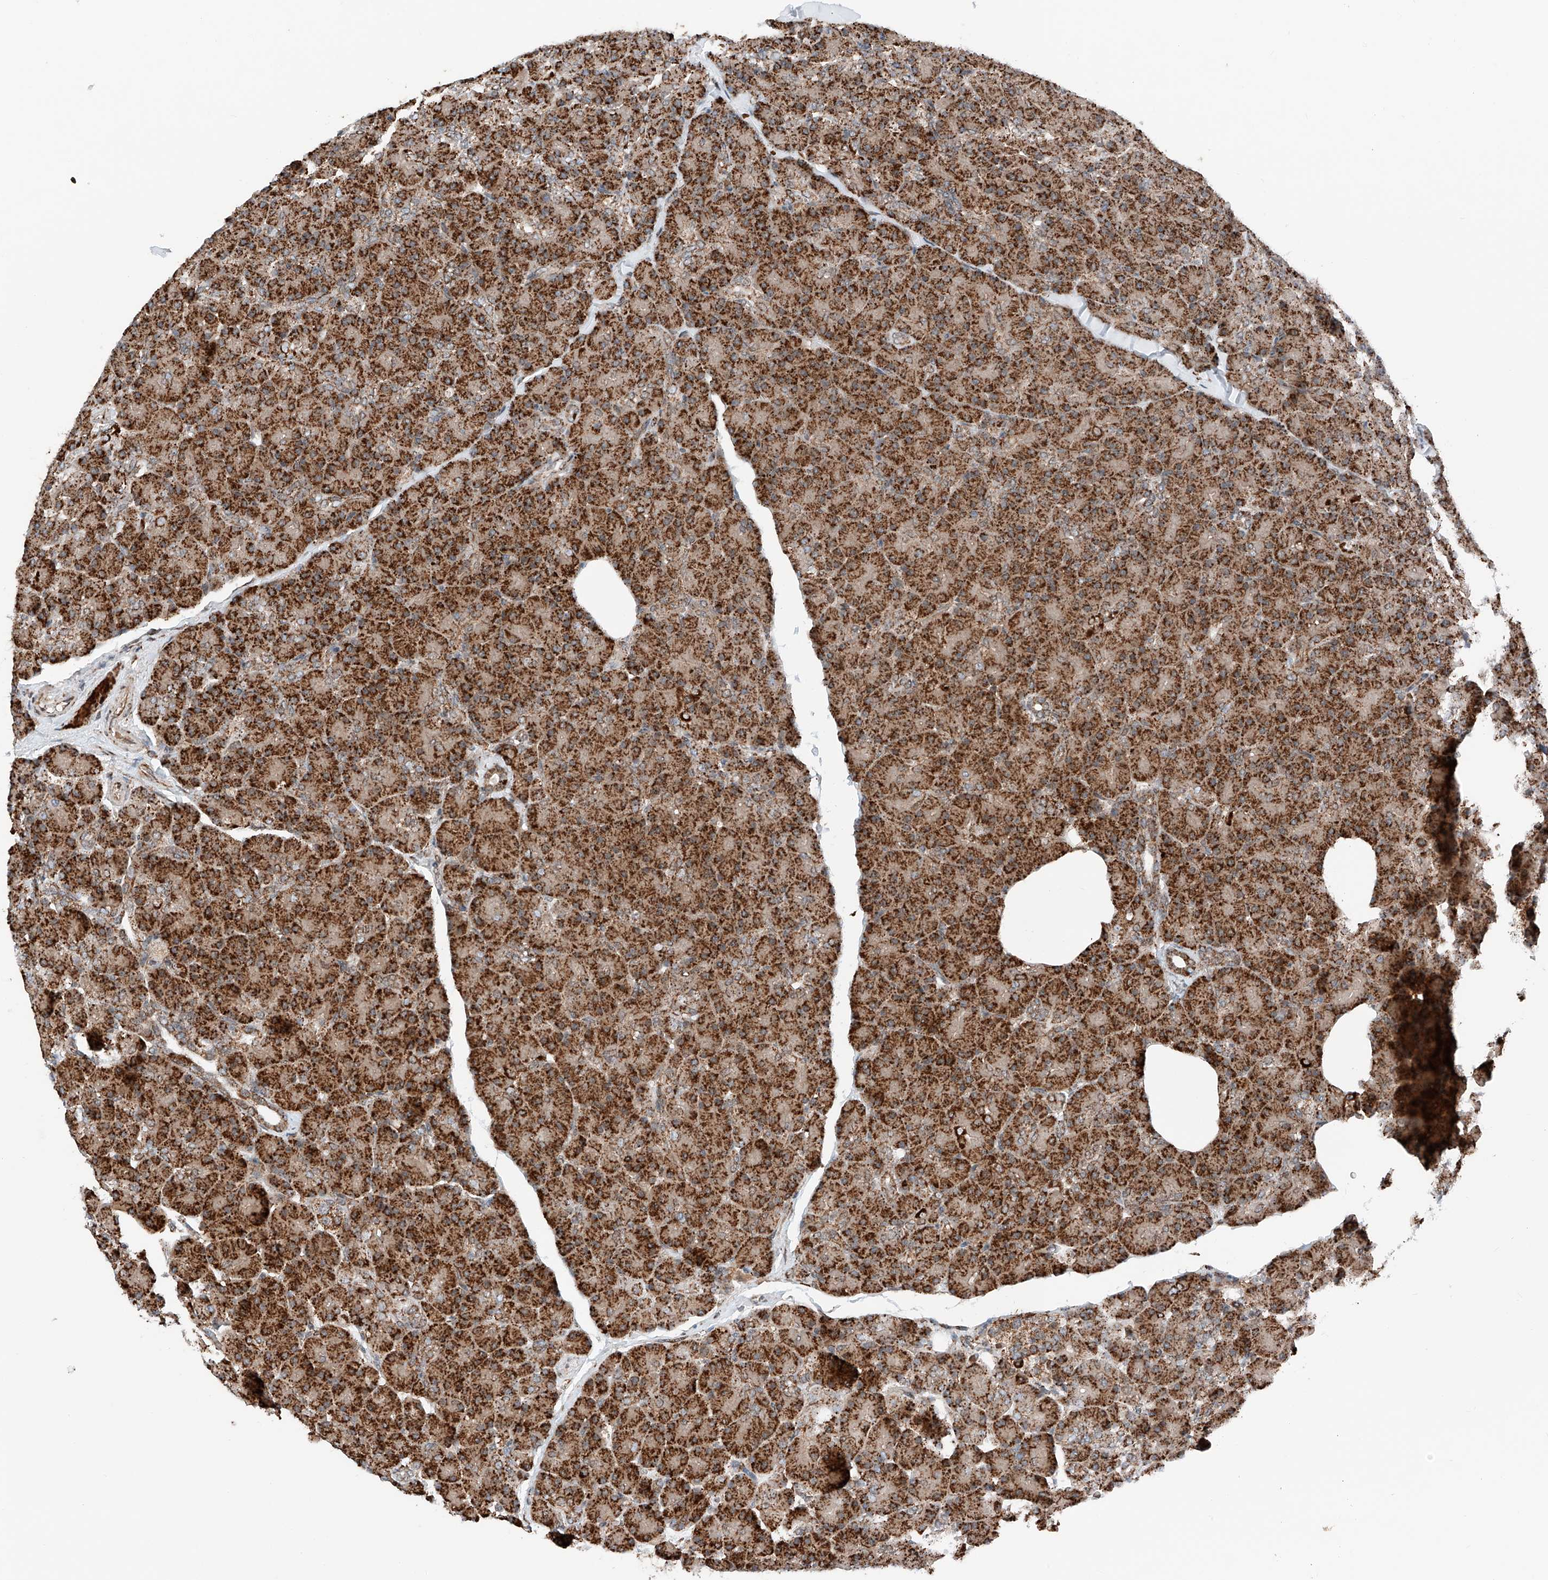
{"staining": {"intensity": "strong", "quantity": ">75%", "location": "cytoplasmic/membranous"}, "tissue": "pancreas", "cell_type": "Exocrine glandular cells", "image_type": "normal", "snomed": [{"axis": "morphology", "description": "Normal tissue, NOS"}, {"axis": "topography", "description": "Pancreas"}], "caption": "This image displays benign pancreas stained with IHC to label a protein in brown. The cytoplasmic/membranous of exocrine glandular cells show strong positivity for the protein. Nuclei are counter-stained blue.", "gene": "ZSCAN29", "patient": {"sex": "female", "age": 43}}